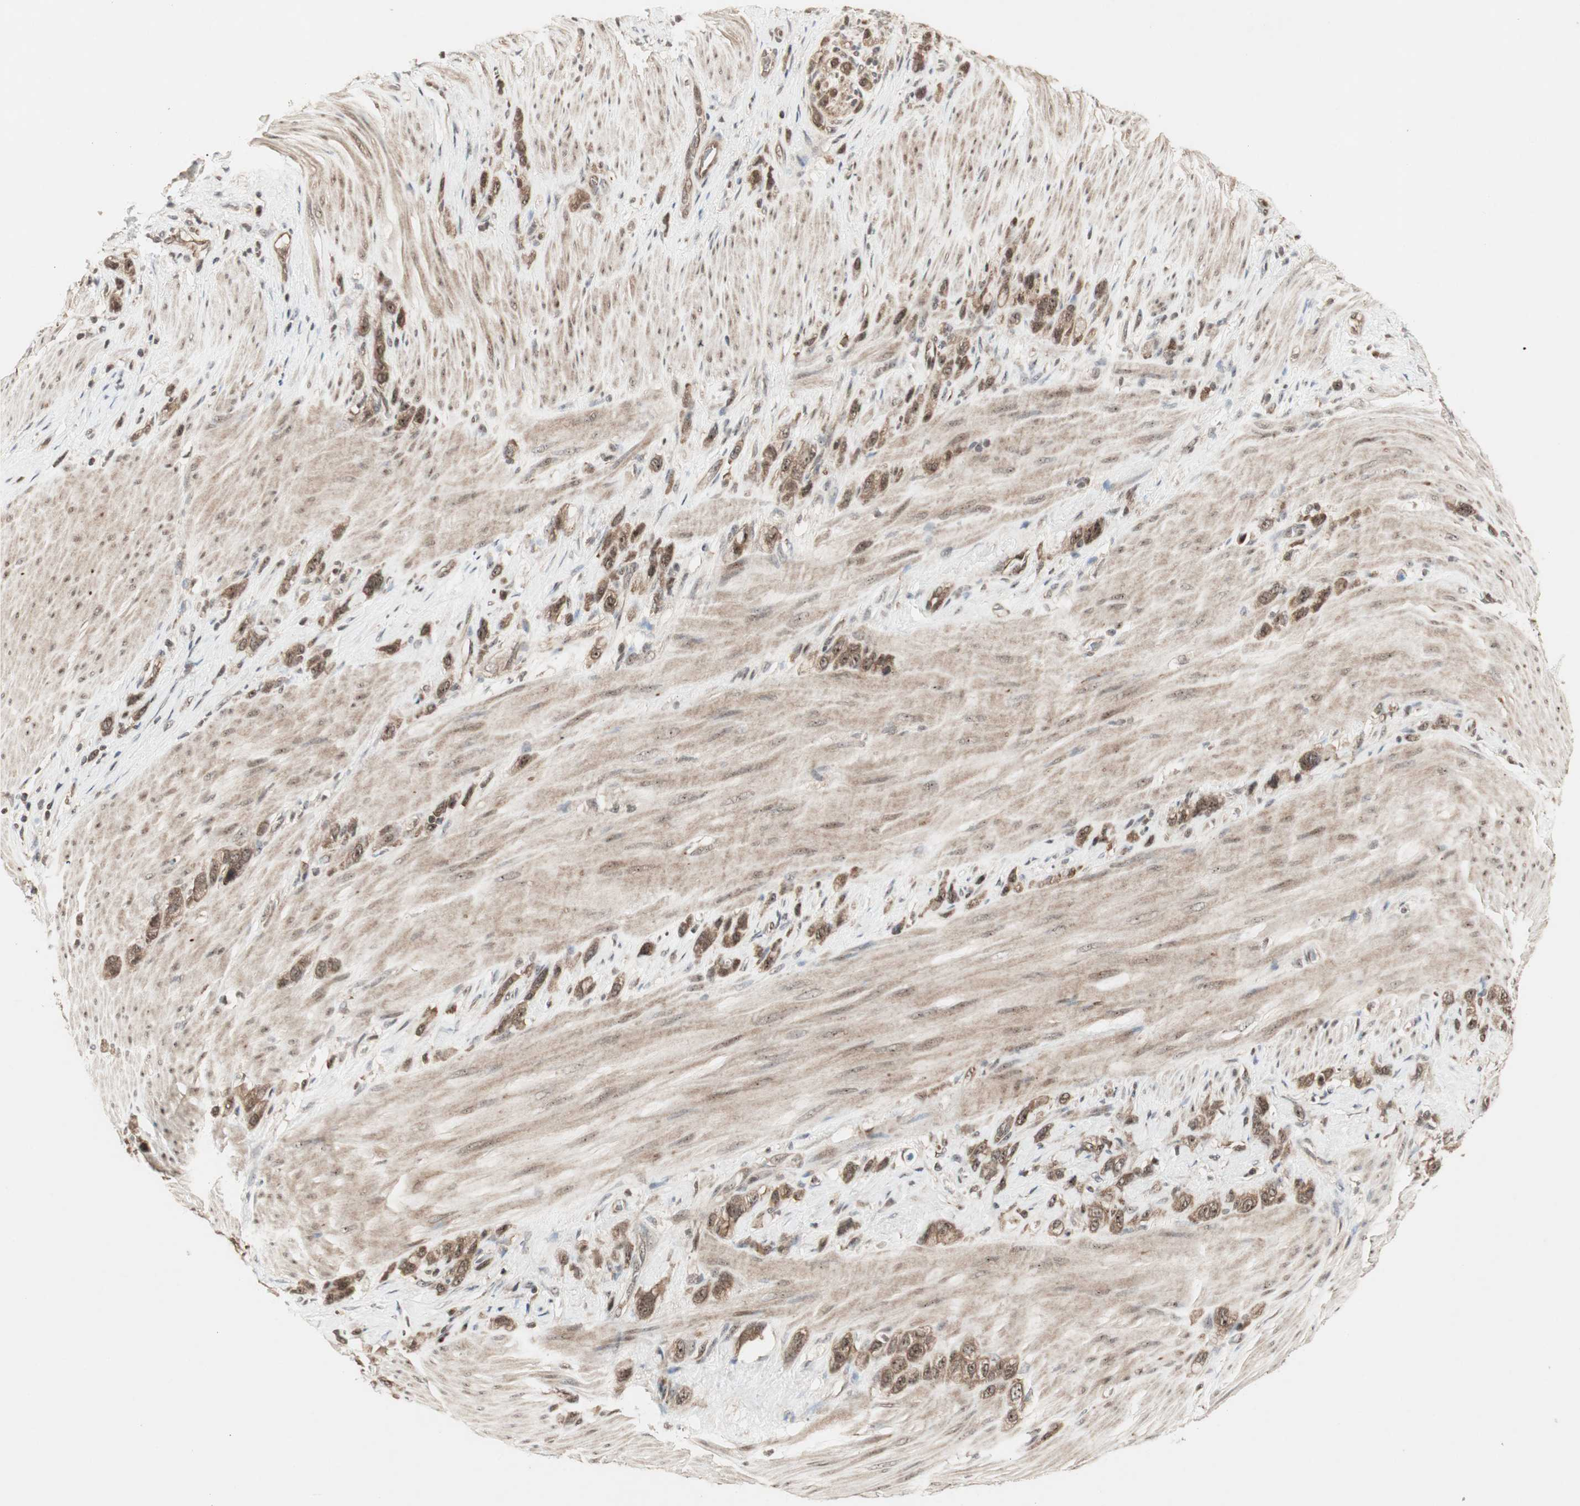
{"staining": {"intensity": "moderate", "quantity": ">75%", "location": "cytoplasmic/membranous,nuclear"}, "tissue": "stomach cancer", "cell_type": "Tumor cells", "image_type": "cancer", "snomed": [{"axis": "morphology", "description": "Normal tissue, NOS"}, {"axis": "morphology", "description": "Adenocarcinoma, NOS"}, {"axis": "morphology", "description": "Adenocarcinoma, High grade"}, {"axis": "topography", "description": "Stomach, upper"}, {"axis": "topography", "description": "Stomach"}], "caption": "A high-resolution histopathology image shows IHC staining of stomach cancer (adenocarcinoma), which exhibits moderate cytoplasmic/membranous and nuclear positivity in approximately >75% of tumor cells. Nuclei are stained in blue.", "gene": "CSNK2B", "patient": {"sex": "female", "age": 65}}